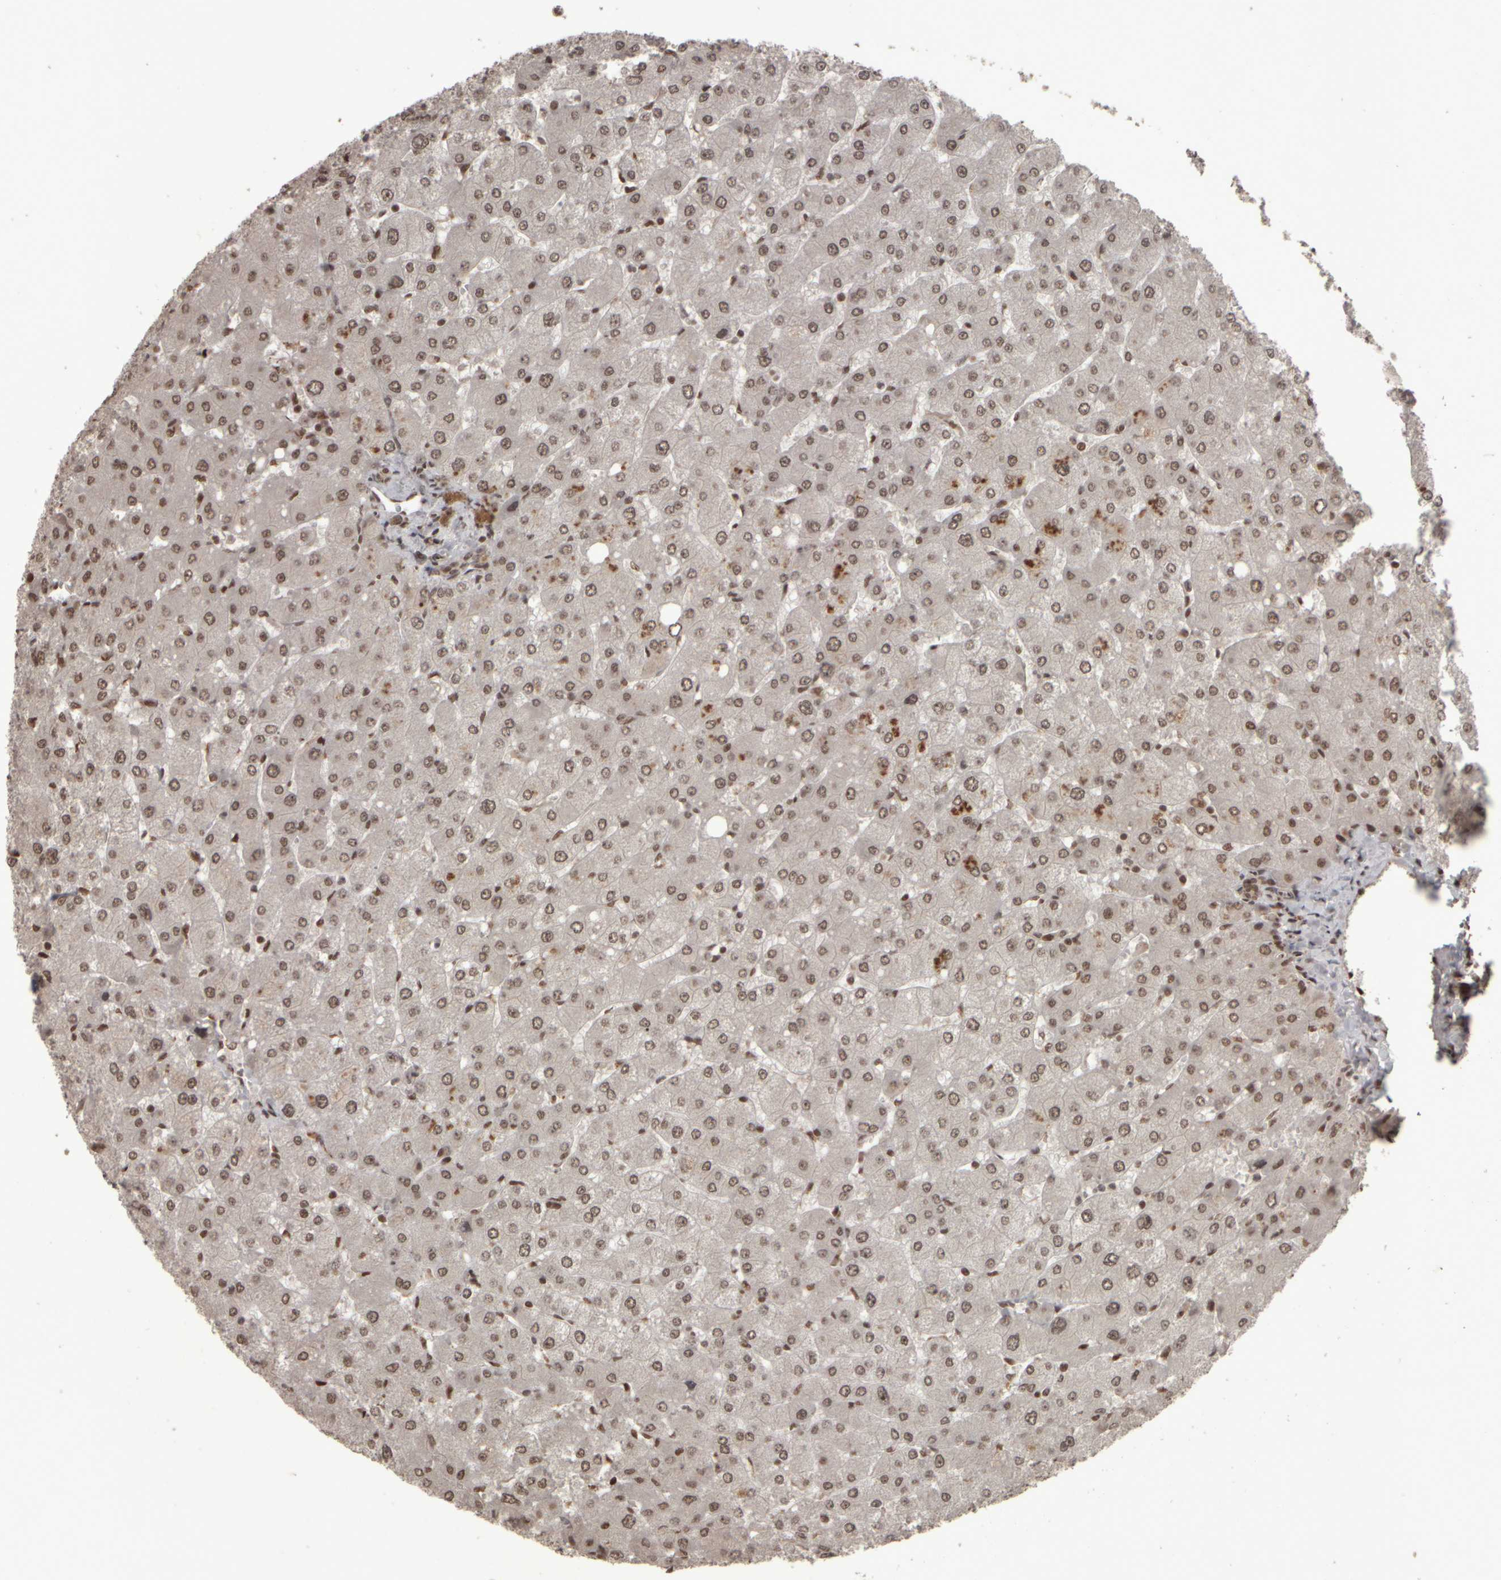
{"staining": {"intensity": "moderate", "quantity": ">75%", "location": "cytoplasmic/membranous"}, "tissue": "liver", "cell_type": "Cholangiocytes", "image_type": "normal", "snomed": [{"axis": "morphology", "description": "Normal tissue, NOS"}, {"axis": "topography", "description": "Liver"}], "caption": "Immunohistochemical staining of benign human liver demonstrates >75% levels of moderate cytoplasmic/membranous protein positivity in approximately >75% of cholangiocytes.", "gene": "ZFHX4", "patient": {"sex": "male", "age": 55}}